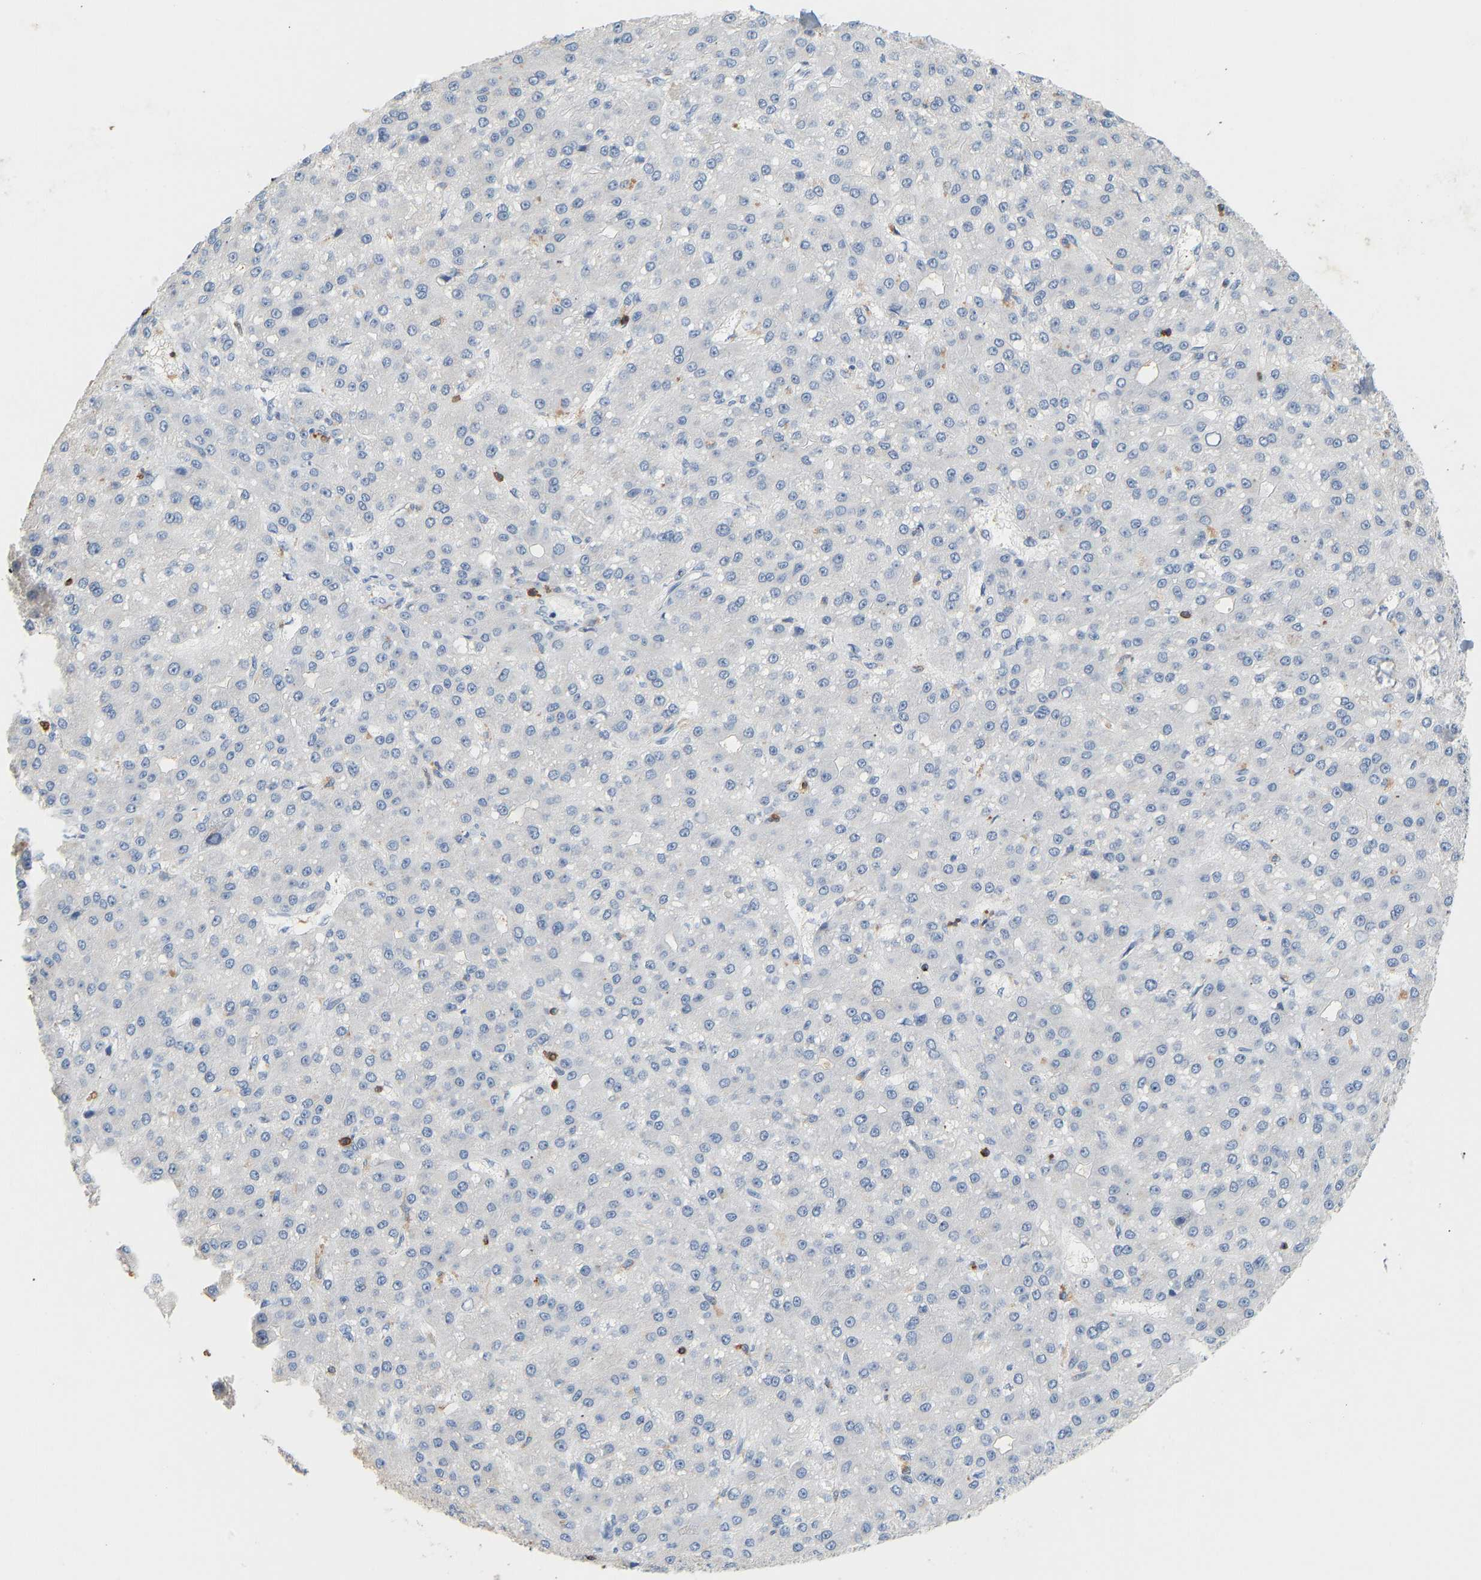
{"staining": {"intensity": "negative", "quantity": "none", "location": "none"}, "tissue": "liver cancer", "cell_type": "Tumor cells", "image_type": "cancer", "snomed": [{"axis": "morphology", "description": "Carcinoma, Hepatocellular, NOS"}, {"axis": "topography", "description": "Liver"}], "caption": "High power microscopy histopathology image of an immunohistochemistry (IHC) image of liver cancer, revealing no significant positivity in tumor cells.", "gene": "EVL", "patient": {"sex": "male", "age": 67}}